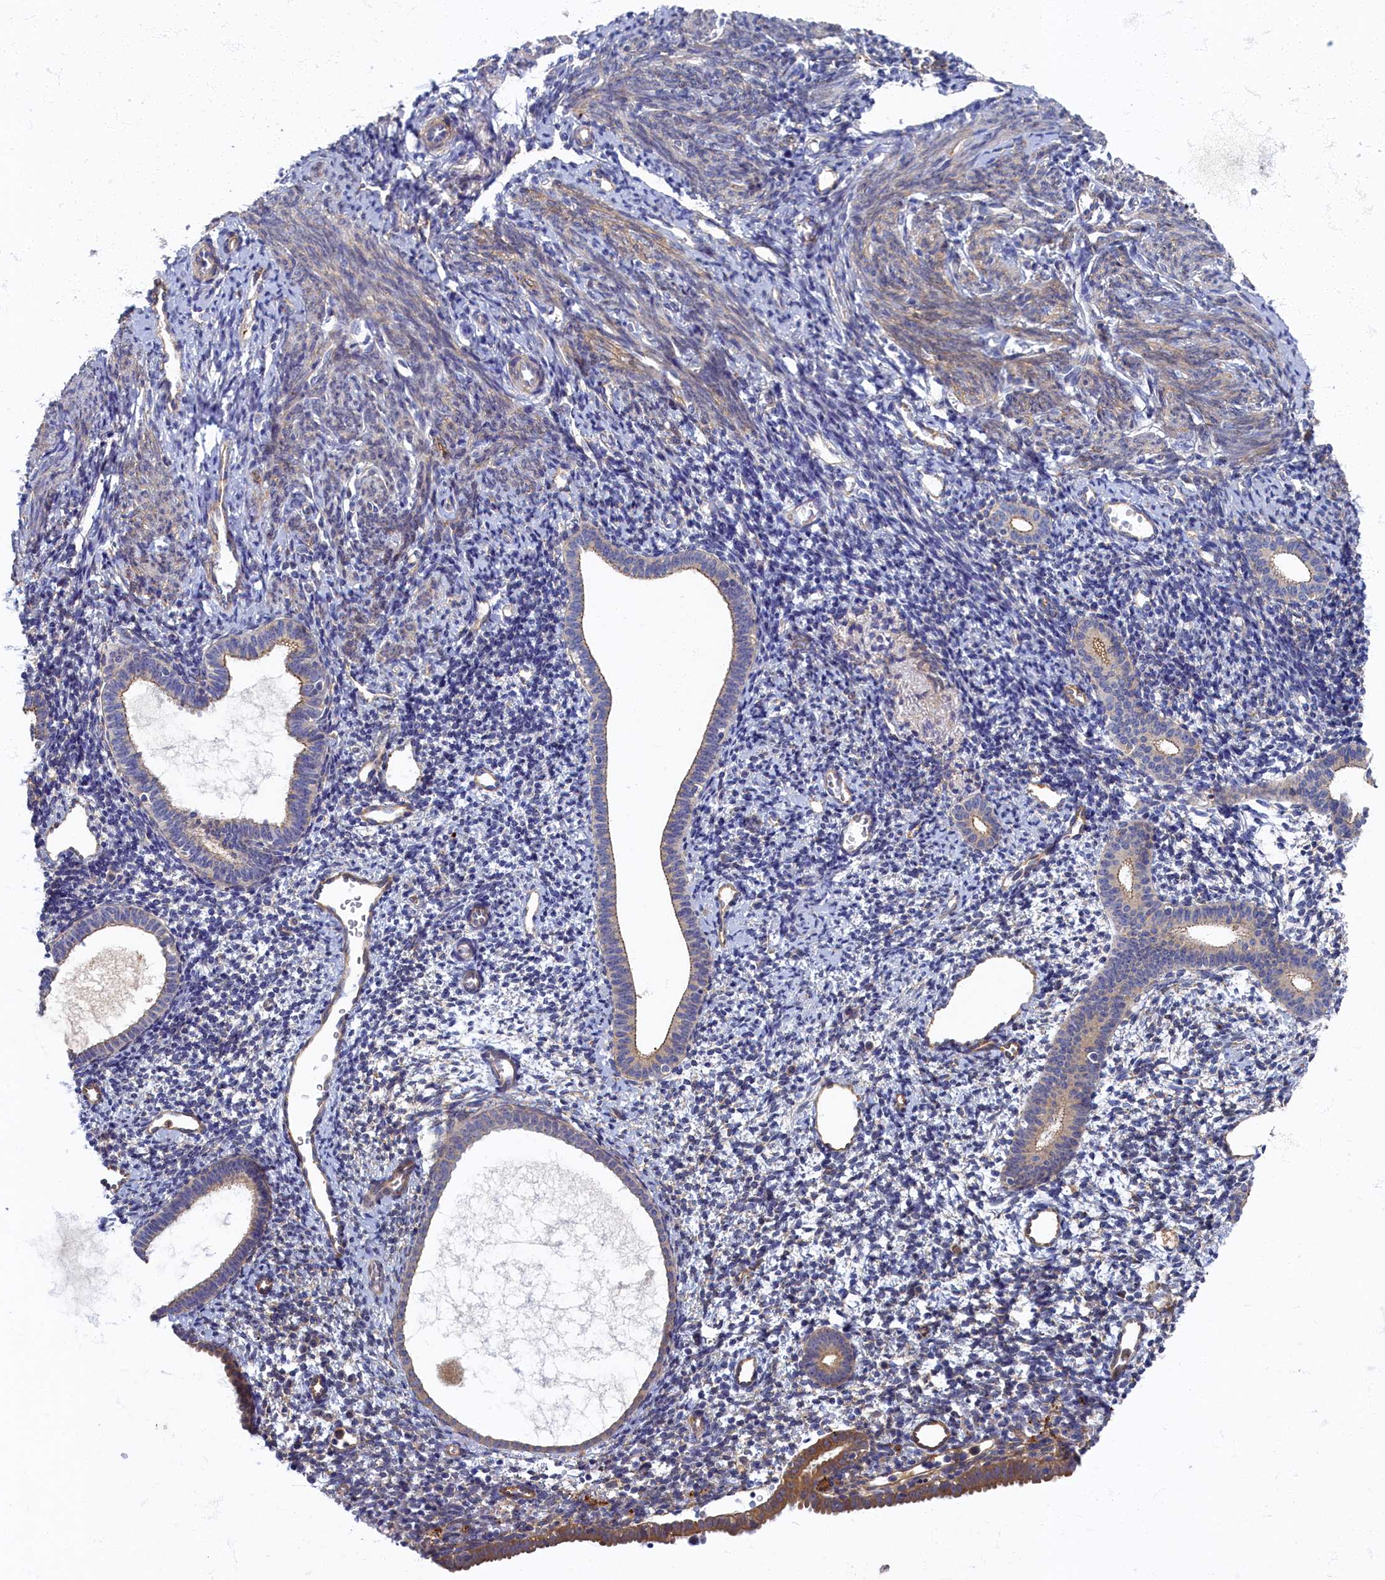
{"staining": {"intensity": "weak", "quantity": "<25%", "location": "cytoplasmic/membranous"}, "tissue": "endometrium", "cell_type": "Cells in endometrial stroma", "image_type": "normal", "snomed": [{"axis": "morphology", "description": "Normal tissue, NOS"}, {"axis": "topography", "description": "Endometrium"}], "caption": "Immunohistochemistry (IHC) micrograph of benign endometrium: human endometrium stained with DAB reveals no significant protein staining in cells in endometrial stroma. (DAB (3,3'-diaminobenzidine) IHC visualized using brightfield microscopy, high magnification).", "gene": "PSMG2", "patient": {"sex": "female", "age": 56}}